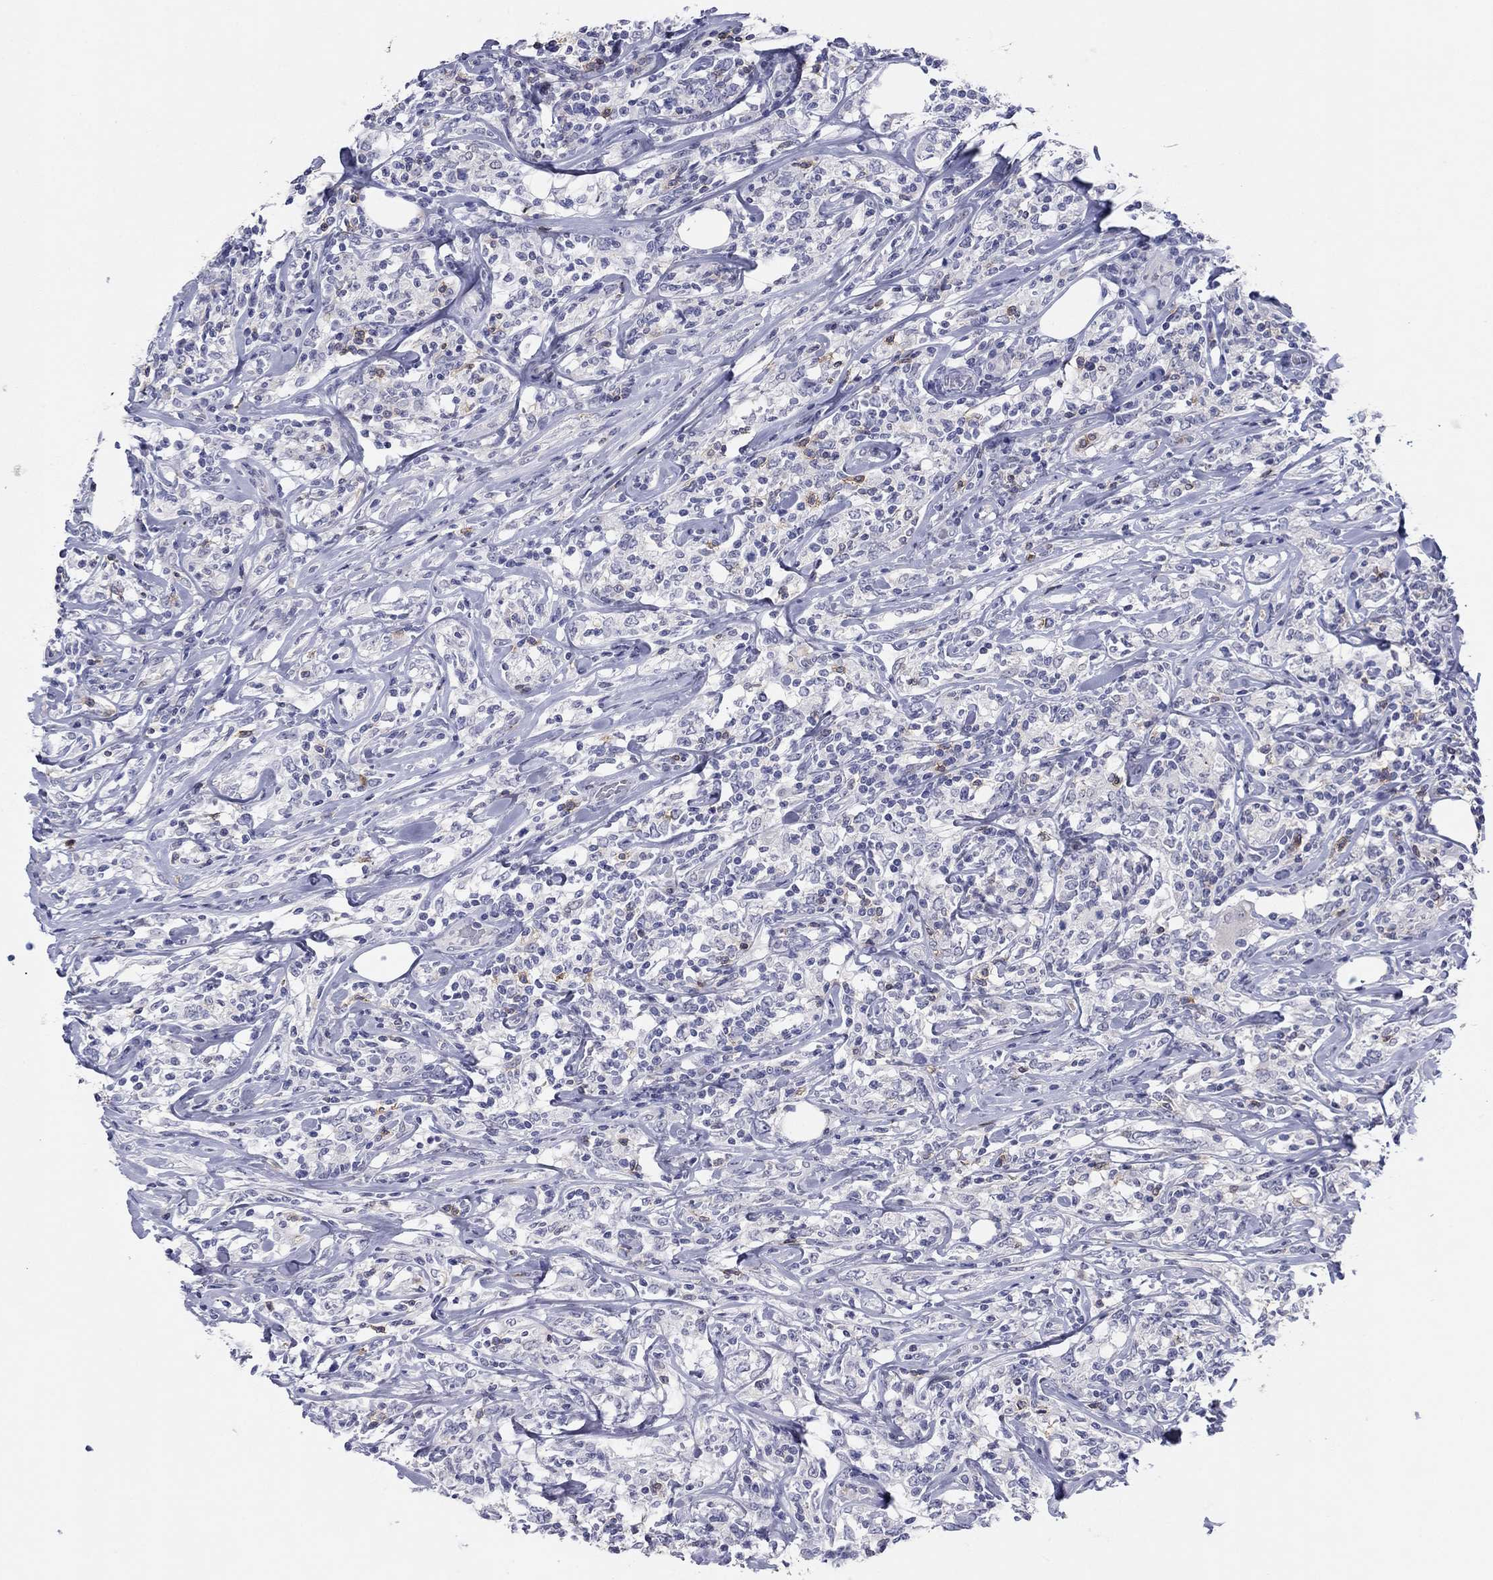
{"staining": {"intensity": "negative", "quantity": "none", "location": "none"}, "tissue": "lymphoma", "cell_type": "Tumor cells", "image_type": "cancer", "snomed": [{"axis": "morphology", "description": "Malignant lymphoma, non-Hodgkin's type, High grade"}, {"axis": "topography", "description": "Lymph node"}], "caption": "DAB immunohistochemical staining of human malignant lymphoma, non-Hodgkin's type (high-grade) shows no significant staining in tumor cells.", "gene": "ITGAE", "patient": {"sex": "female", "age": 84}}